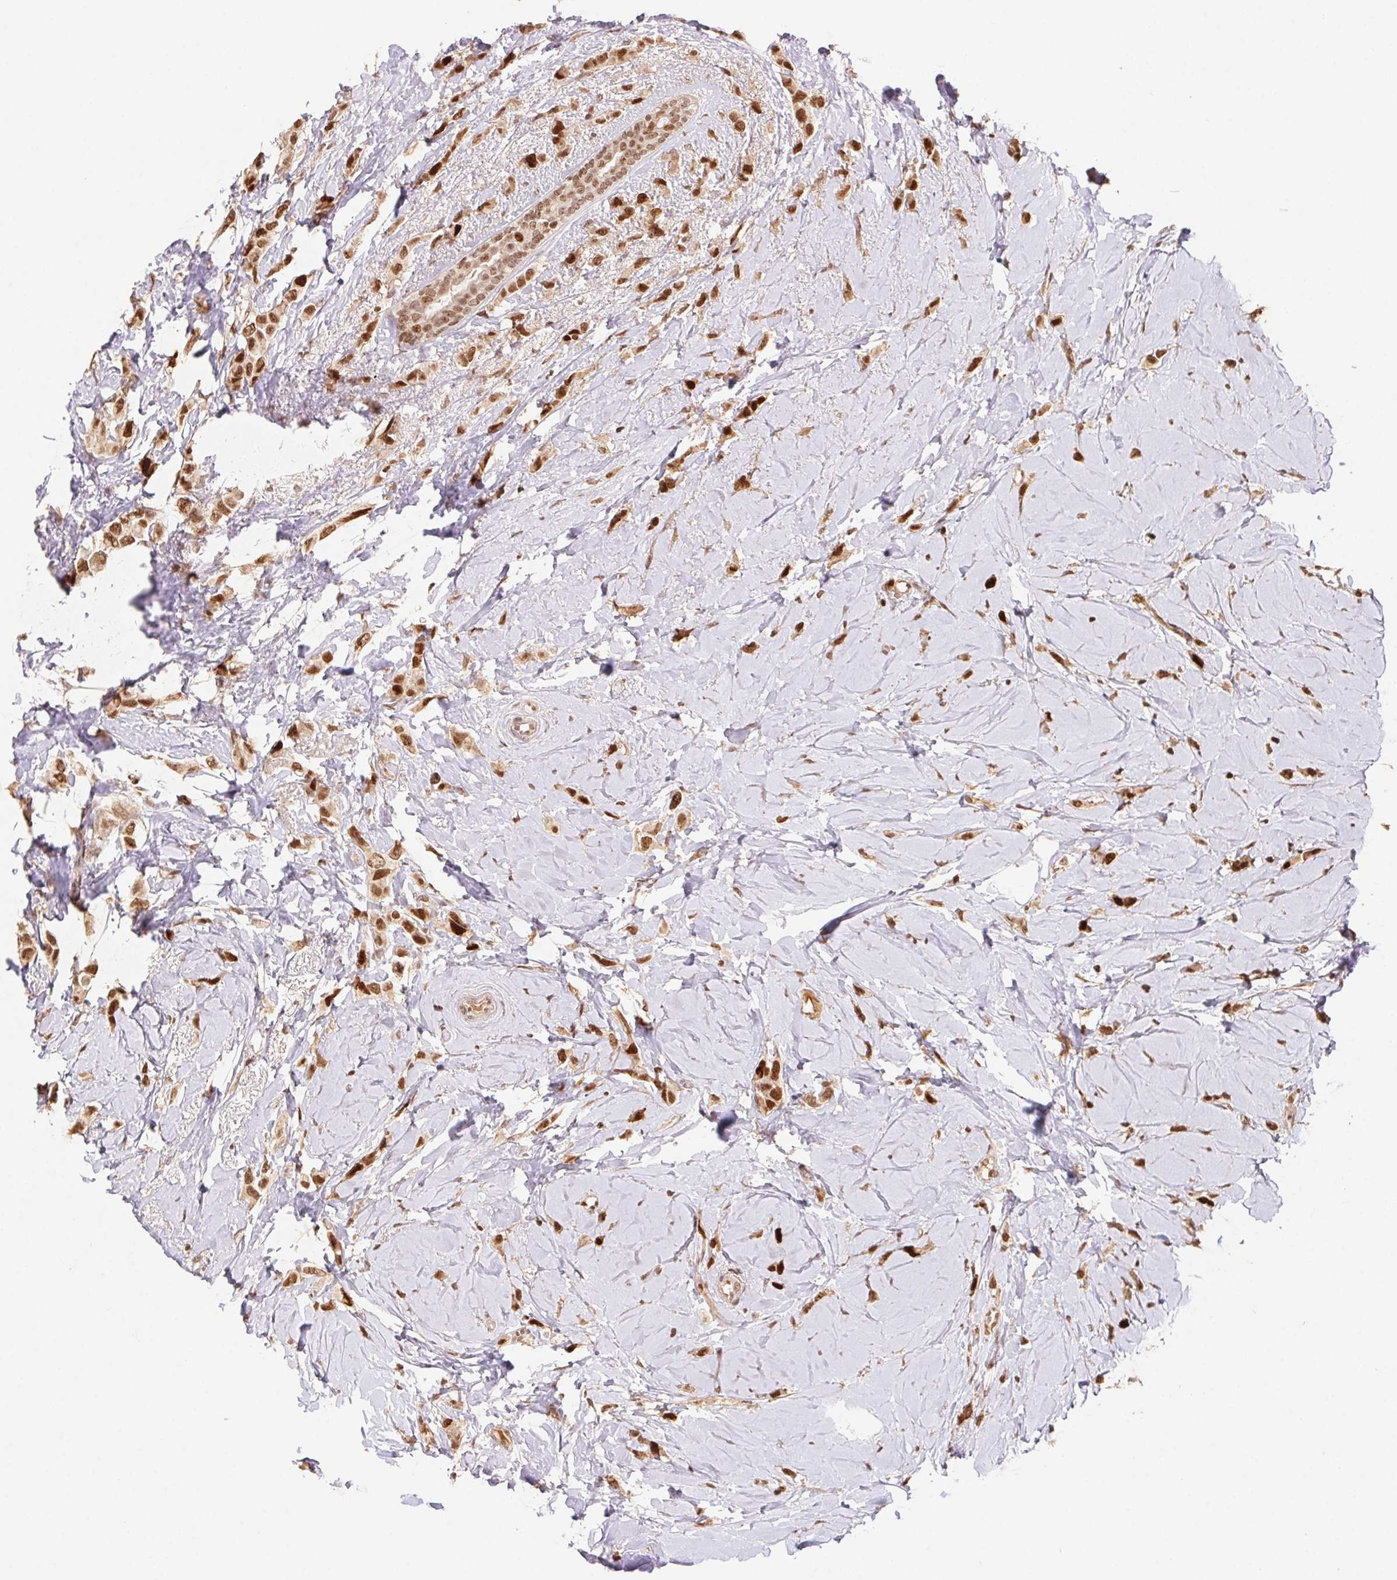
{"staining": {"intensity": "strong", "quantity": ">75%", "location": "nuclear"}, "tissue": "breast cancer", "cell_type": "Tumor cells", "image_type": "cancer", "snomed": [{"axis": "morphology", "description": "Lobular carcinoma"}, {"axis": "topography", "description": "Breast"}], "caption": "High-power microscopy captured an IHC image of breast lobular carcinoma, revealing strong nuclear expression in approximately >75% of tumor cells.", "gene": "POLD3", "patient": {"sex": "female", "age": 66}}